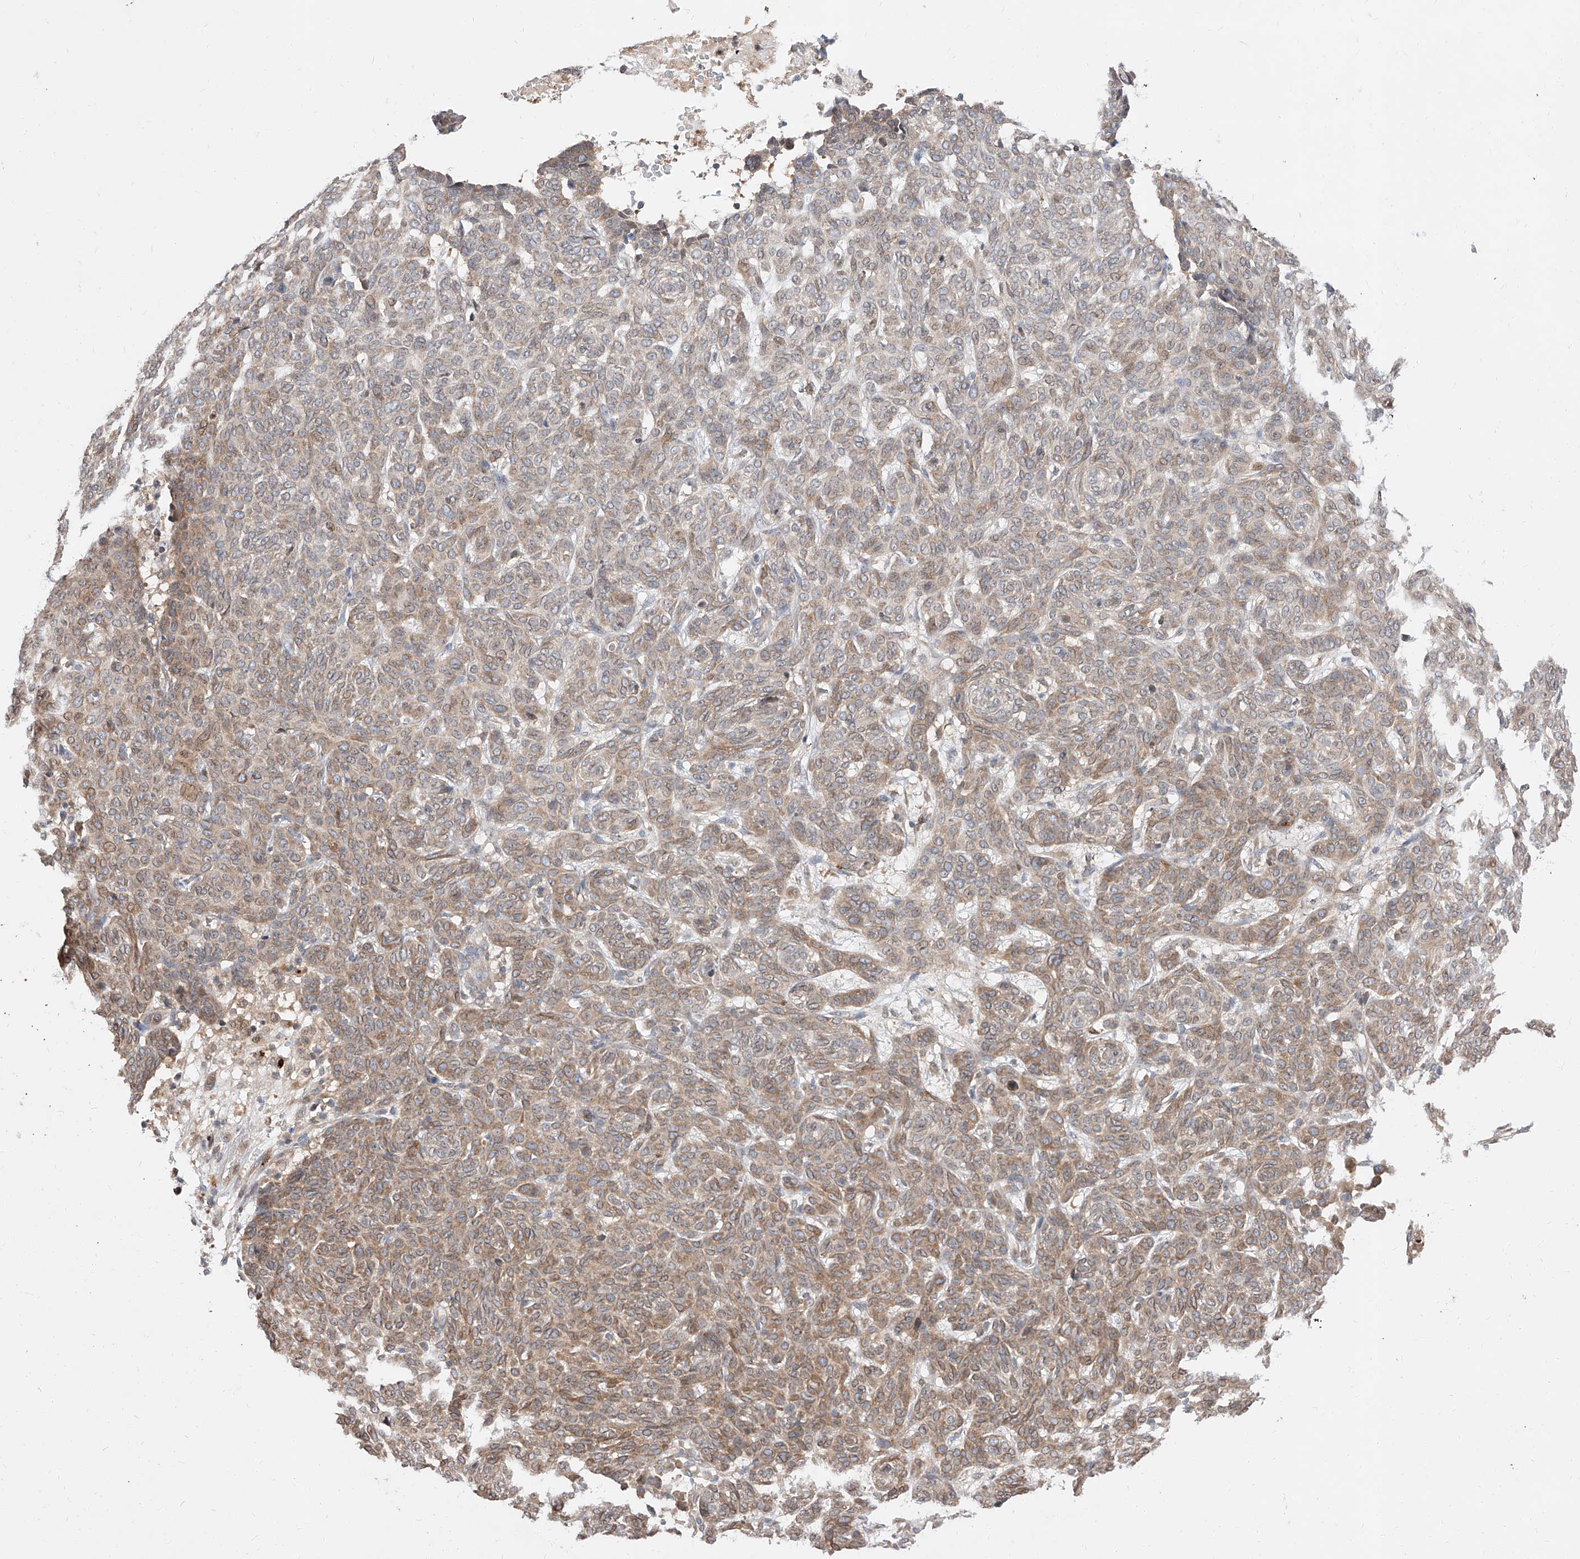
{"staining": {"intensity": "weak", "quantity": "25%-75%", "location": "cytoplasmic/membranous,nuclear"}, "tissue": "skin cancer", "cell_type": "Tumor cells", "image_type": "cancer", "snomed": [{"axis": "morphology", "description": "Basal cell carcinoma"}, {"axis": "topography", "description": "Skin"}], "caption": "A photomicrograph showing weak cytoplasmic/membranous and nuclear positivity in approximately 25%-75% of tumor cells in skin basal cell carcinoma, as visualized by brown immunohistochemical staining.", "gene": "DIRAS3", "patient": {"sex": "male", "age": 85}}